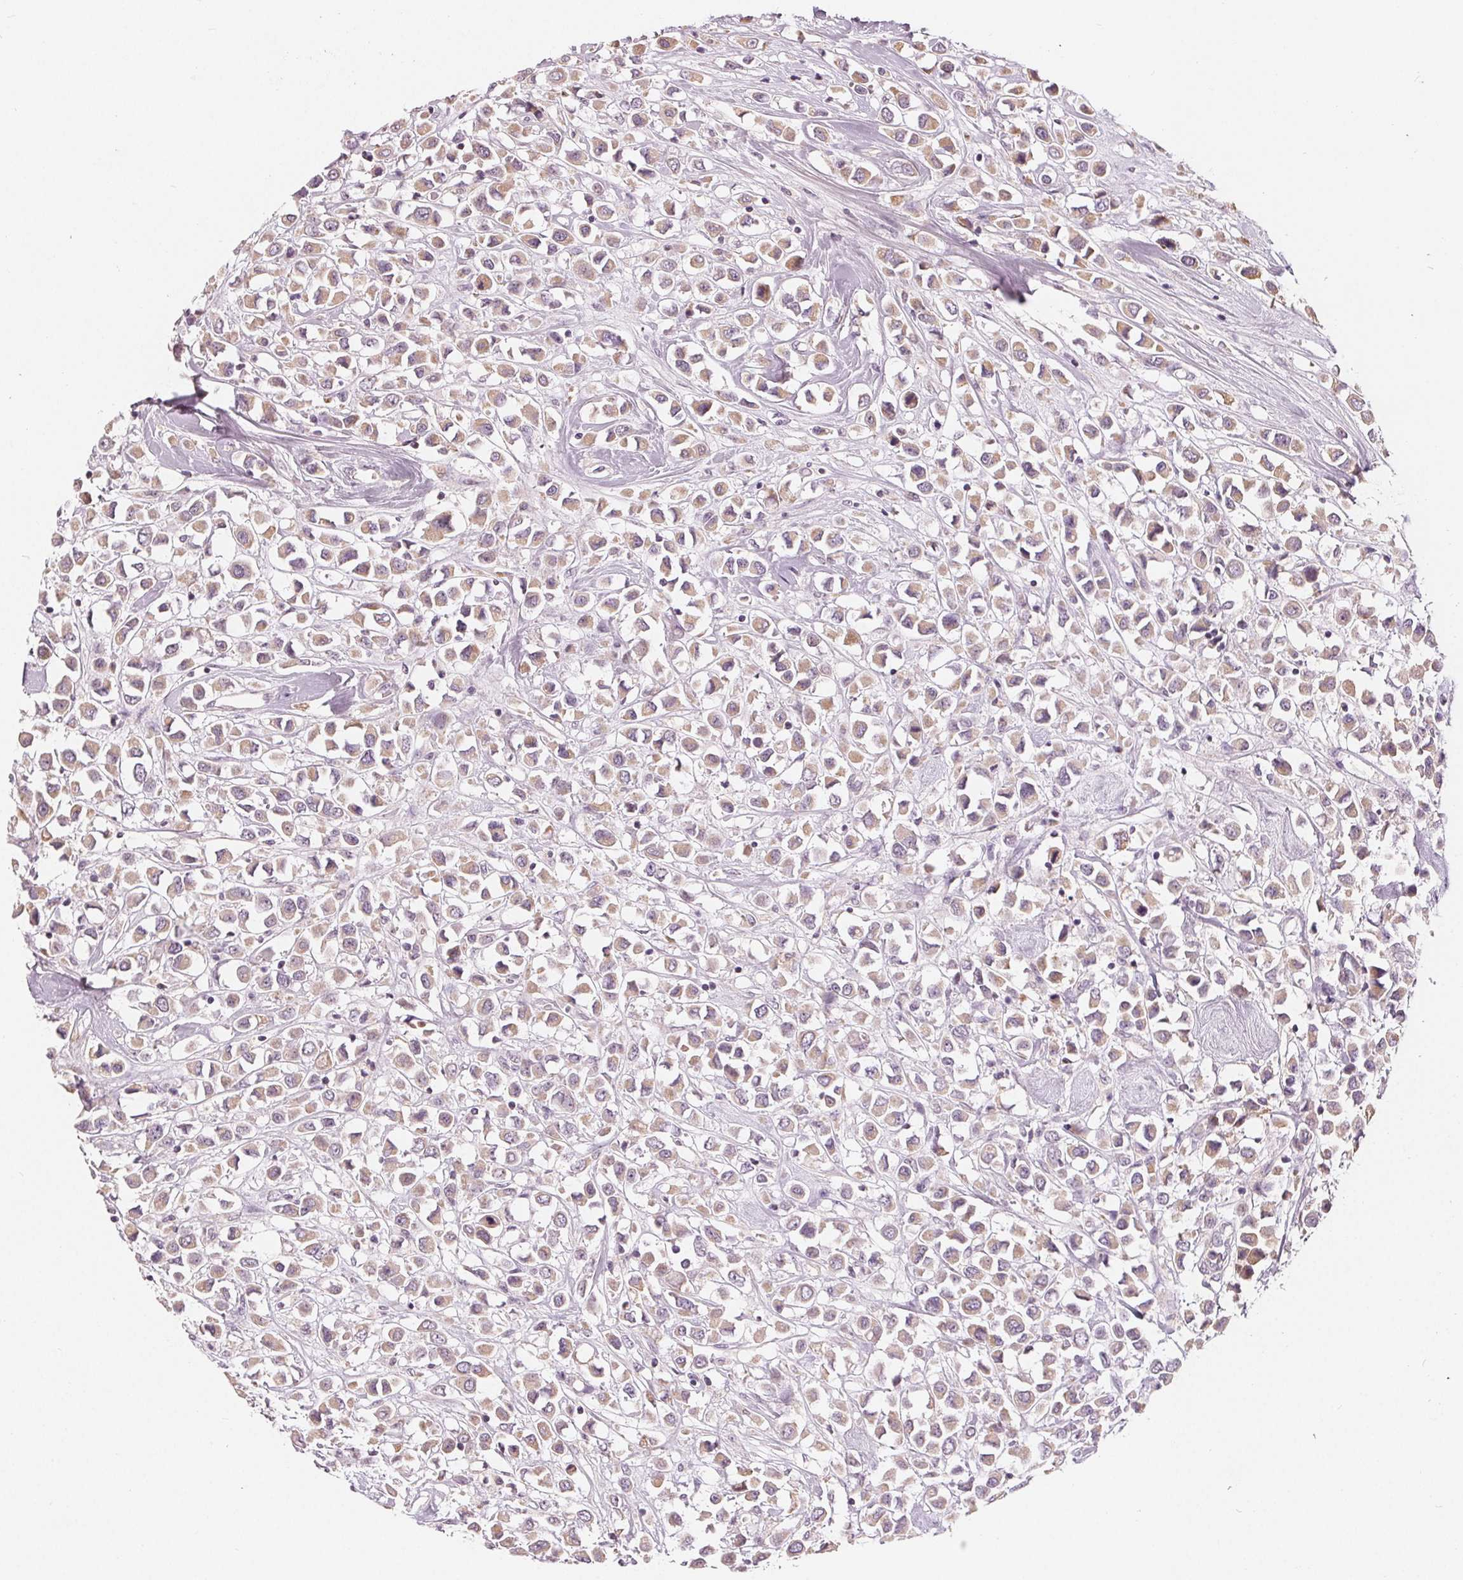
{"staining": {"intensity": "weak", "quantity": "25%-75%", "location": "cytoplasmic/membranous"}, "tissue": "breast cancer", "cell_type": "Tumor cells", "image_type": "cancer", "snomed": [{"axis": "morphology", "description": "Duct carcinoma"}, {"axis": "topography", "description": "Breast"}], "caption": "A low amount of weak cytoplasmic/membranous positivity is seen in about 25%-75% of tumor cells in breast cancer tissue.", "gene": "TRIM60", "patient": {"sex": "female", "age": 61}}